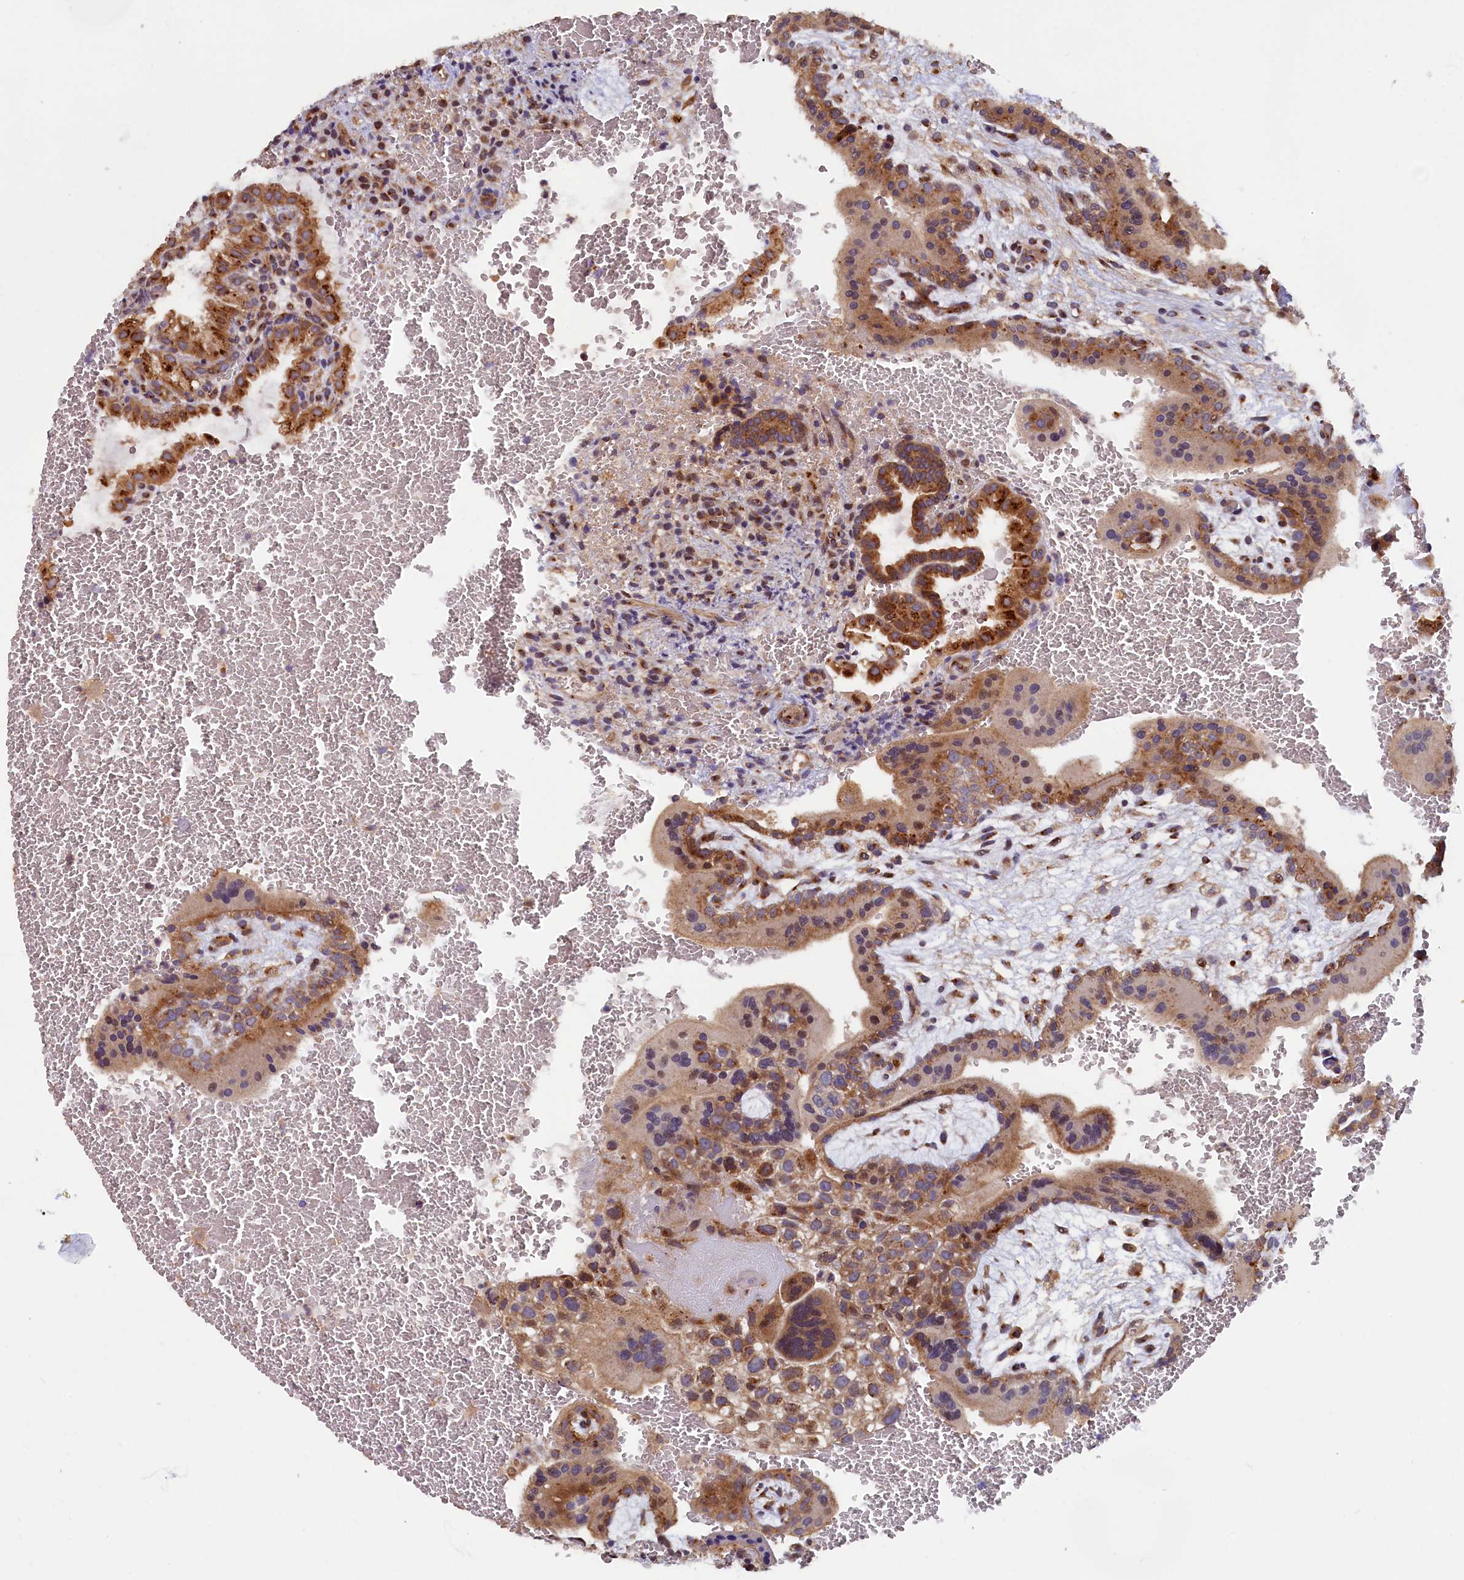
{"staining": {"intensity": "moderate", "quantity": ">75%", "location": "cytoplasmic/membranous"}, "tissue": "placenta", "cell_type": "Trophoblastic cells", "image_type": "normal", "snomed": [{"axis": "morphology", "description": "Normal tissue, NOS"}, {"axis": "topography", "description": "Placenta"}], "caption": "Placenta stained with a brown dye demonstrates moderate cytoplasmic/membranous positive staining in approximately >75% of trophoblastic cells.", "gene": "TMEM181", "patient": {"sex": "female", "age": 35}}